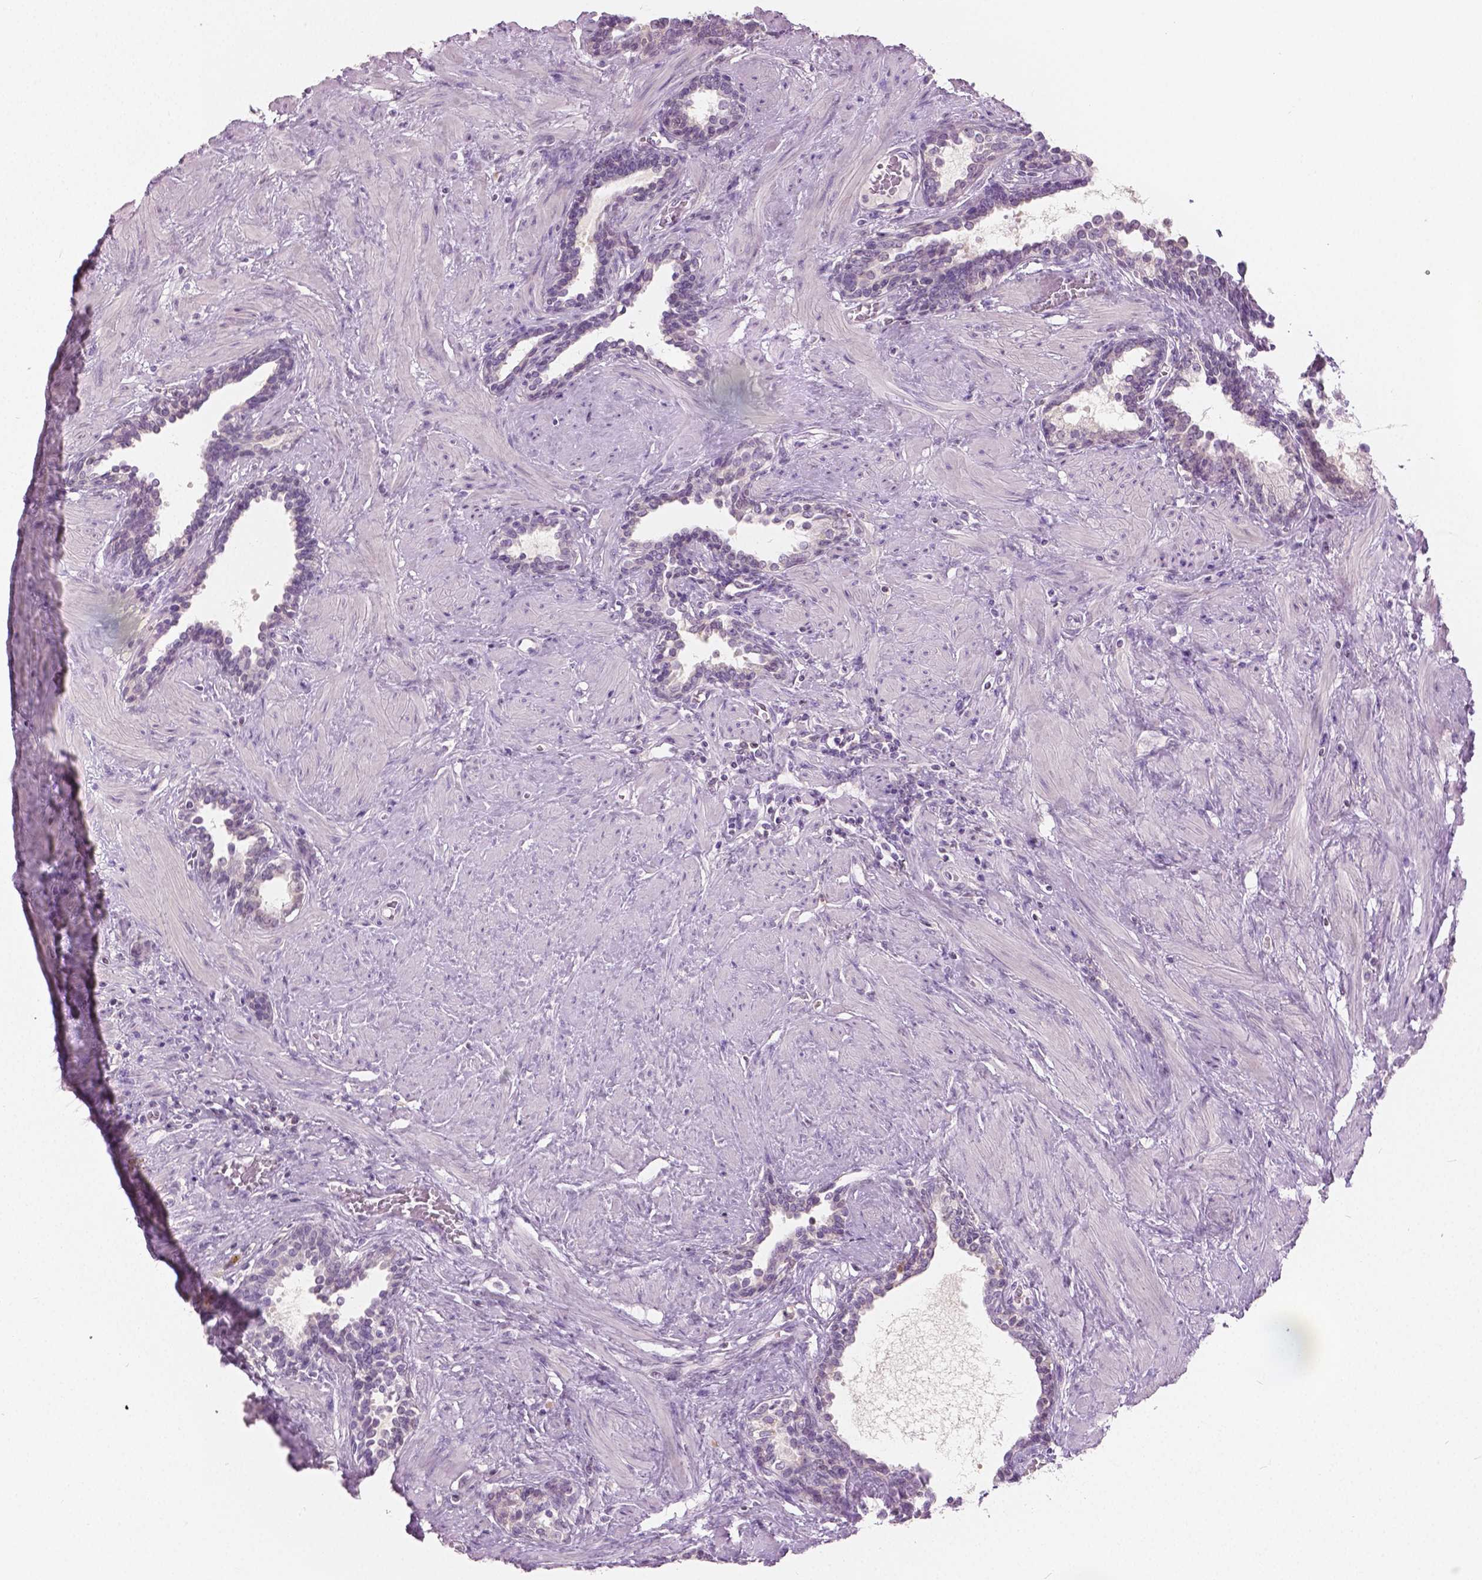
{"staining": {"intensity": "negative", "quantity": "none", "location": "none"}, "tissue": "prostate", "cell_type": "Glandular cells", "image_type": "normal", "snomed": [{"axis": "morphology", "description": "Normal tissue, NOS"}, {"axis": "topography", "description": "Prostate"}], "caption": "The image displays no staining of glandular cells in unremarkable prostate.", "gene": "GALM", "patient": {"sex": "male", "age": 55}}